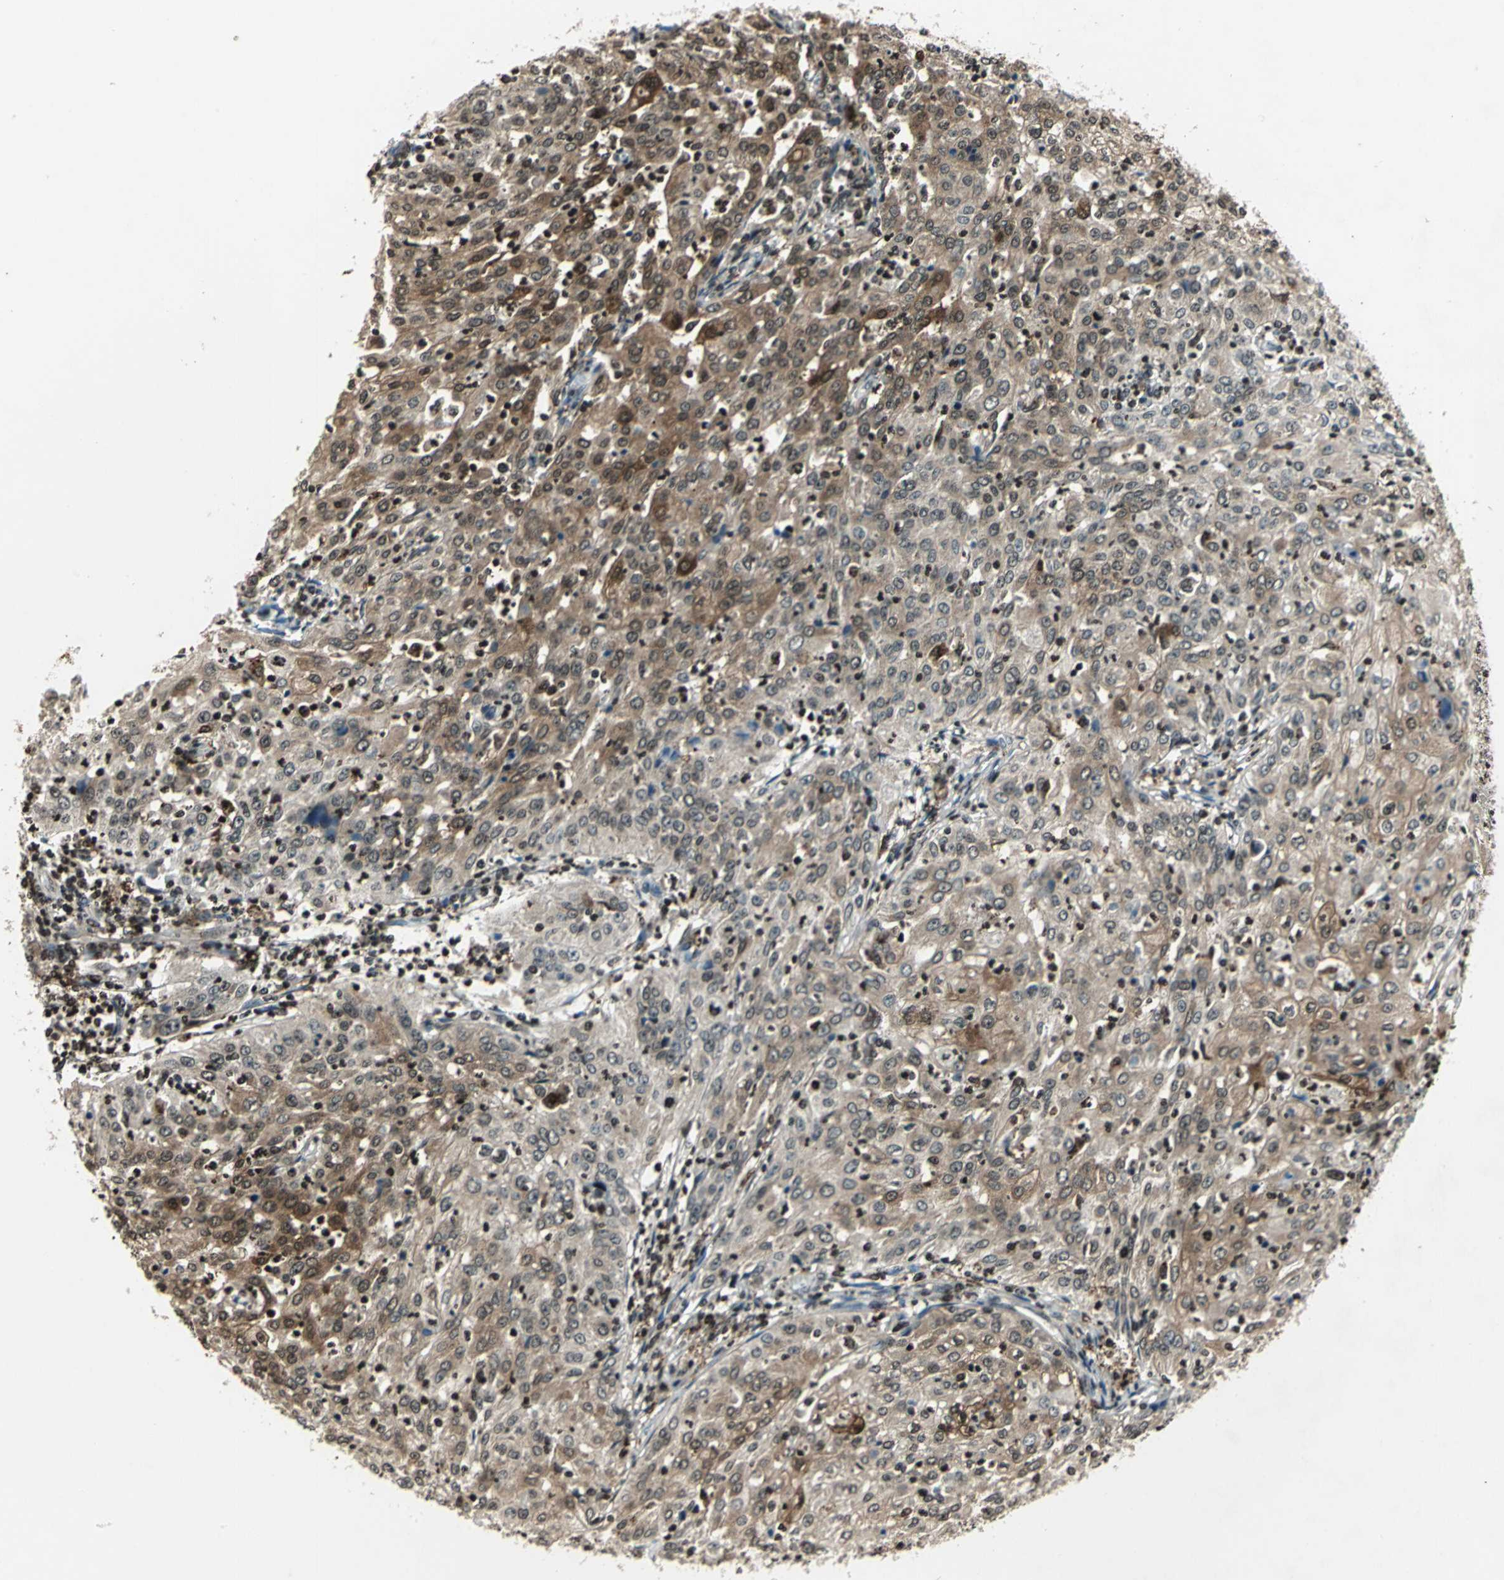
{"staining": {"intensity": "moderate", "quantity": ">75%", "location": "cytoplasmic/membranous,nuclear"}, "tissue": "cervical cancer", "cell_type": "Tumor cells", "image_type": "cancer", "snomed": [{"axis": "morphology", "description": "Squamous cell carcinoma, NOS"}, {"axis": "topography", "description": "Cervix"}], "caption": "Squamous cell carcinoma (cervical) tissue exhibits moderate cytoplasmic/membranous and nuclear staining in about >75% of tumor cells, visualized by immunohistochemistry. Immunohistochemistry stains the protein in brown and the nuclei are stained blue.", "gene": "LGALS3", "patient": {"sex": "female", "age": 39}}